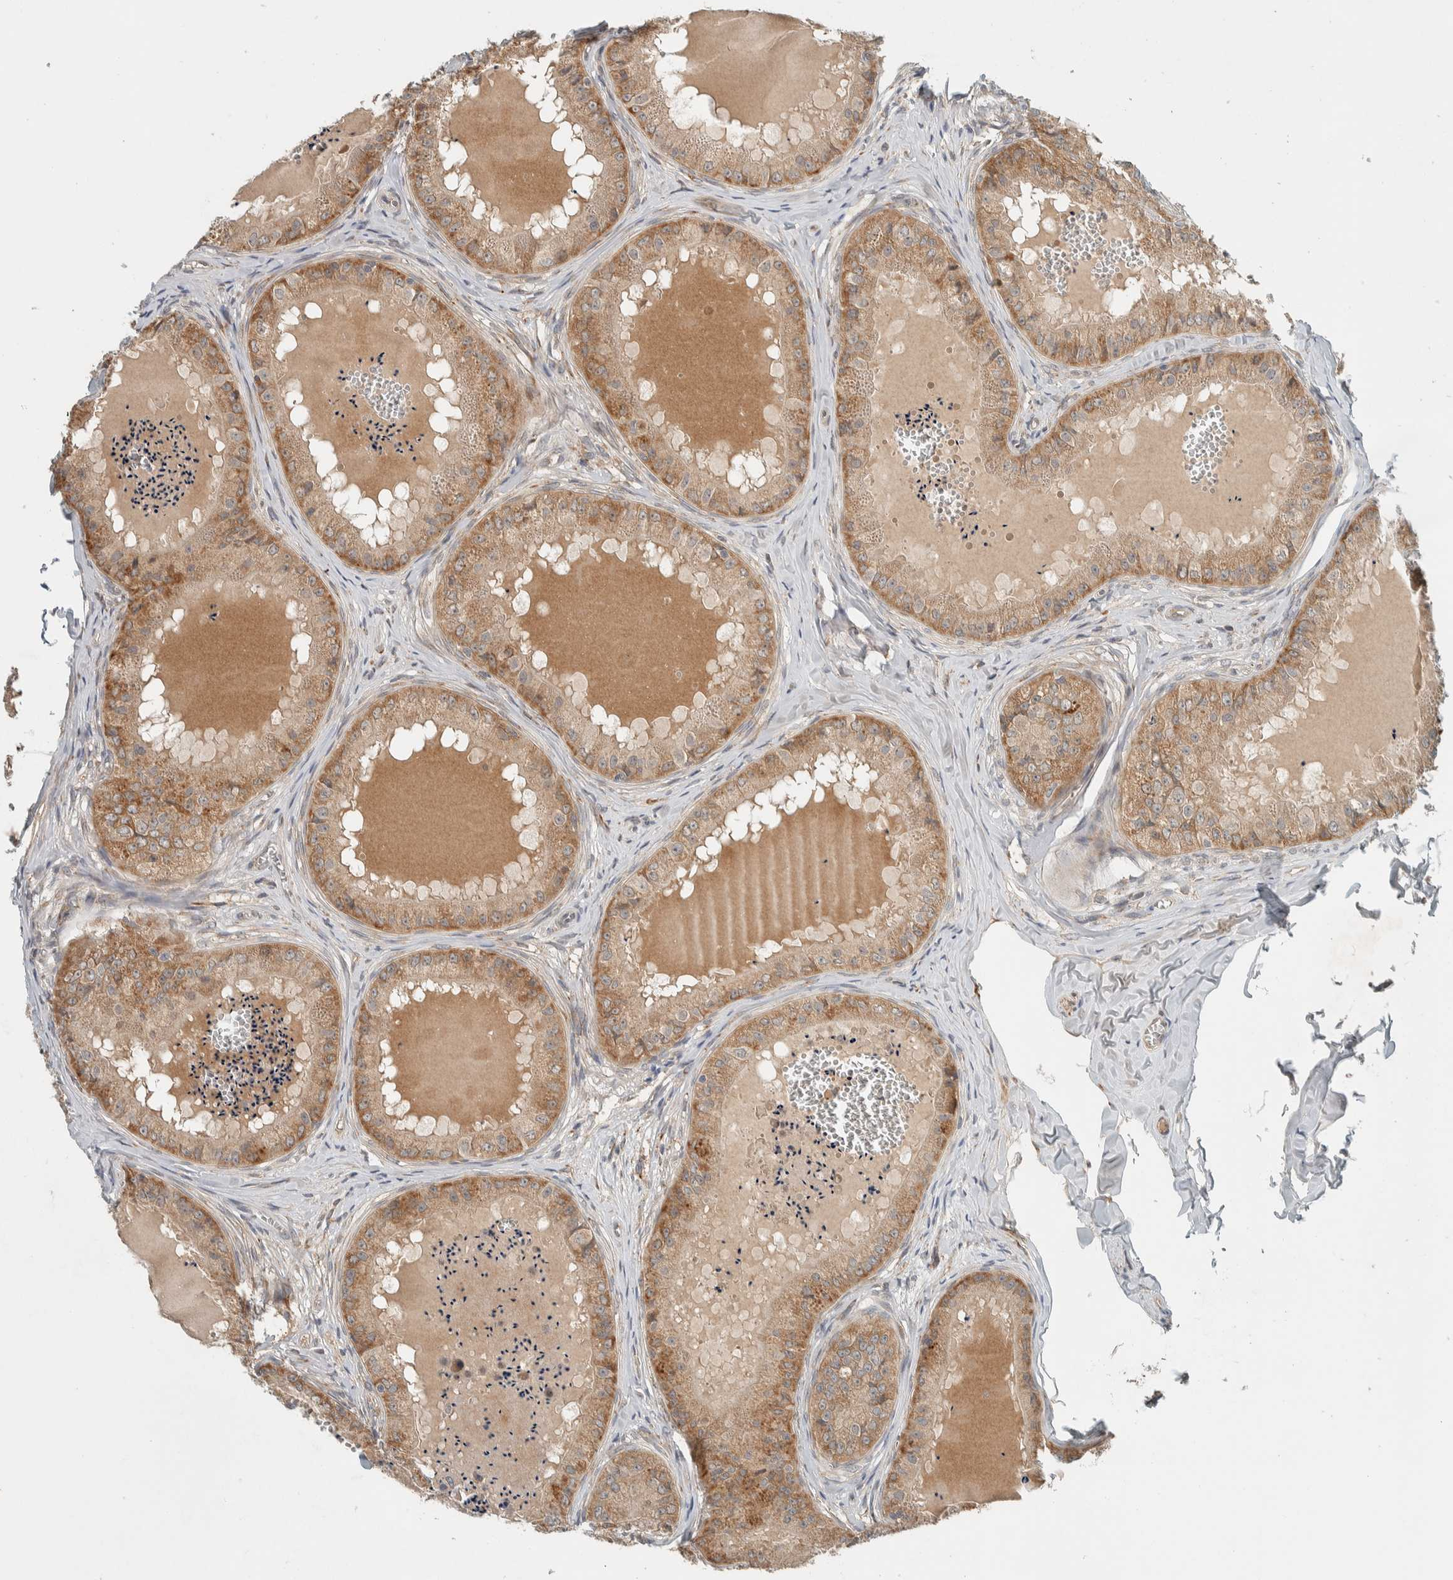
{"staining": {"intensity": "moderate", "quantity": ">75%", "location": "cytoplasmic/membranous"}, "tissue": "epididymis", "cell_type": "Glandular cells", "image_type": "normal", "snomed": [{"axis": "morphology", "description": "Normal tissue, NOS"}, {"axis": "topography", "description": "Epididymis"}], "caption": "High-magnification brightfield microscopy of benign epididymis stained with DAB (brown) and counterstained with hematoxylin (blue). glandular cells exhibit moderate cytoplasmic/membranous expression is identified in approximately>75% of cells.", "gene": "CTBP2", "patient": {"sex": "male", "age": 31}}